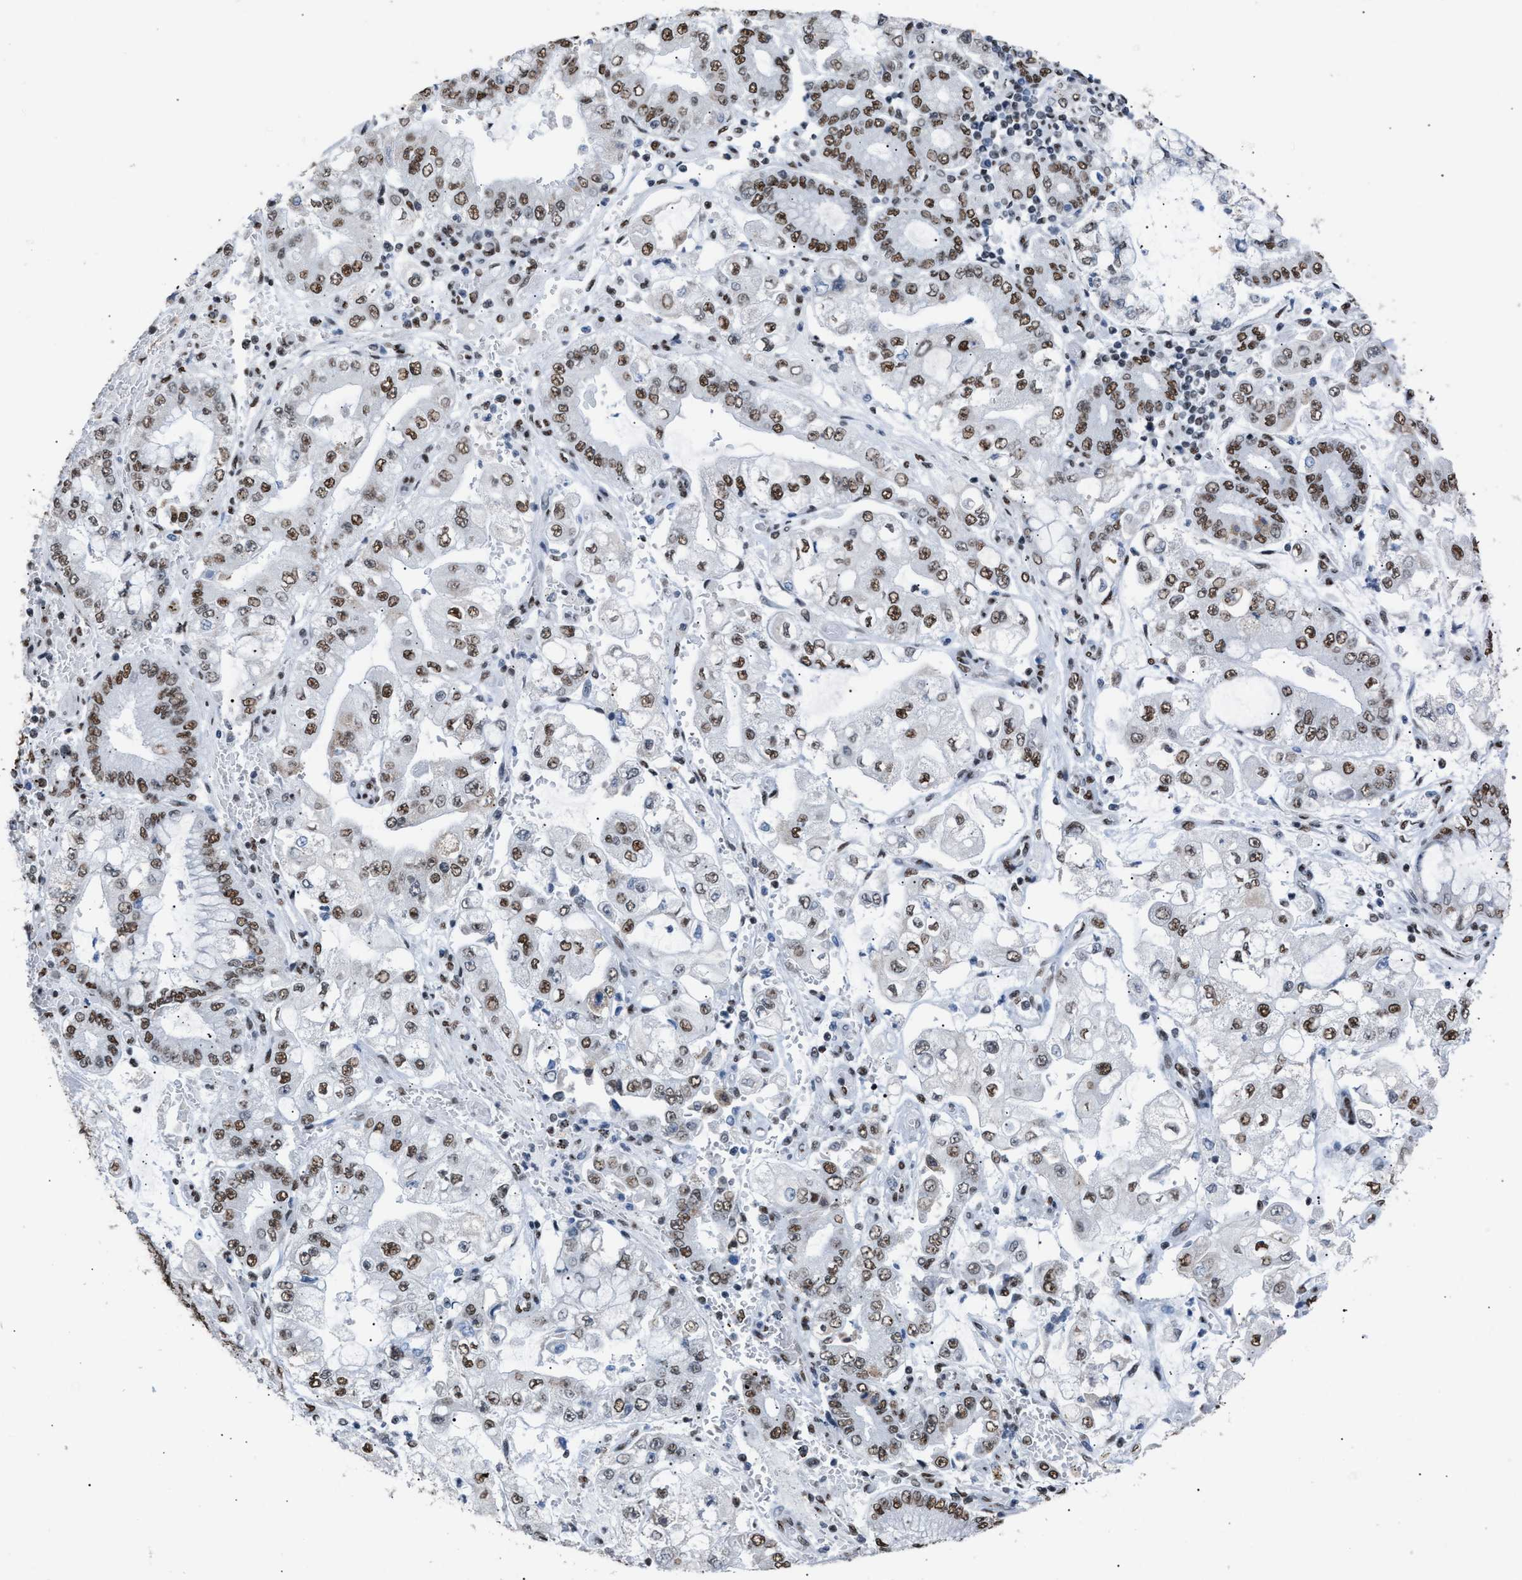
{"staining": {"intensity": "moderate", "quantity": ">75%", "location": "nuclear"}, "tissue": "stomach cancer", "cell_type": "Tumor cells", "image_type": "cancer", "snomed": [{"axis": "morphology", "description": "Adenocarcinoma, NOS"}, {"axis": "topography", "description": "Stomach"}], "caption": "This histopathology image displays IHC staining of stomach cancer, with medium moderate nuclear expression in approximately >75% of tumor cells.", "gene": "CCAR2", "patient": {"sex": "male", "age": 76}}